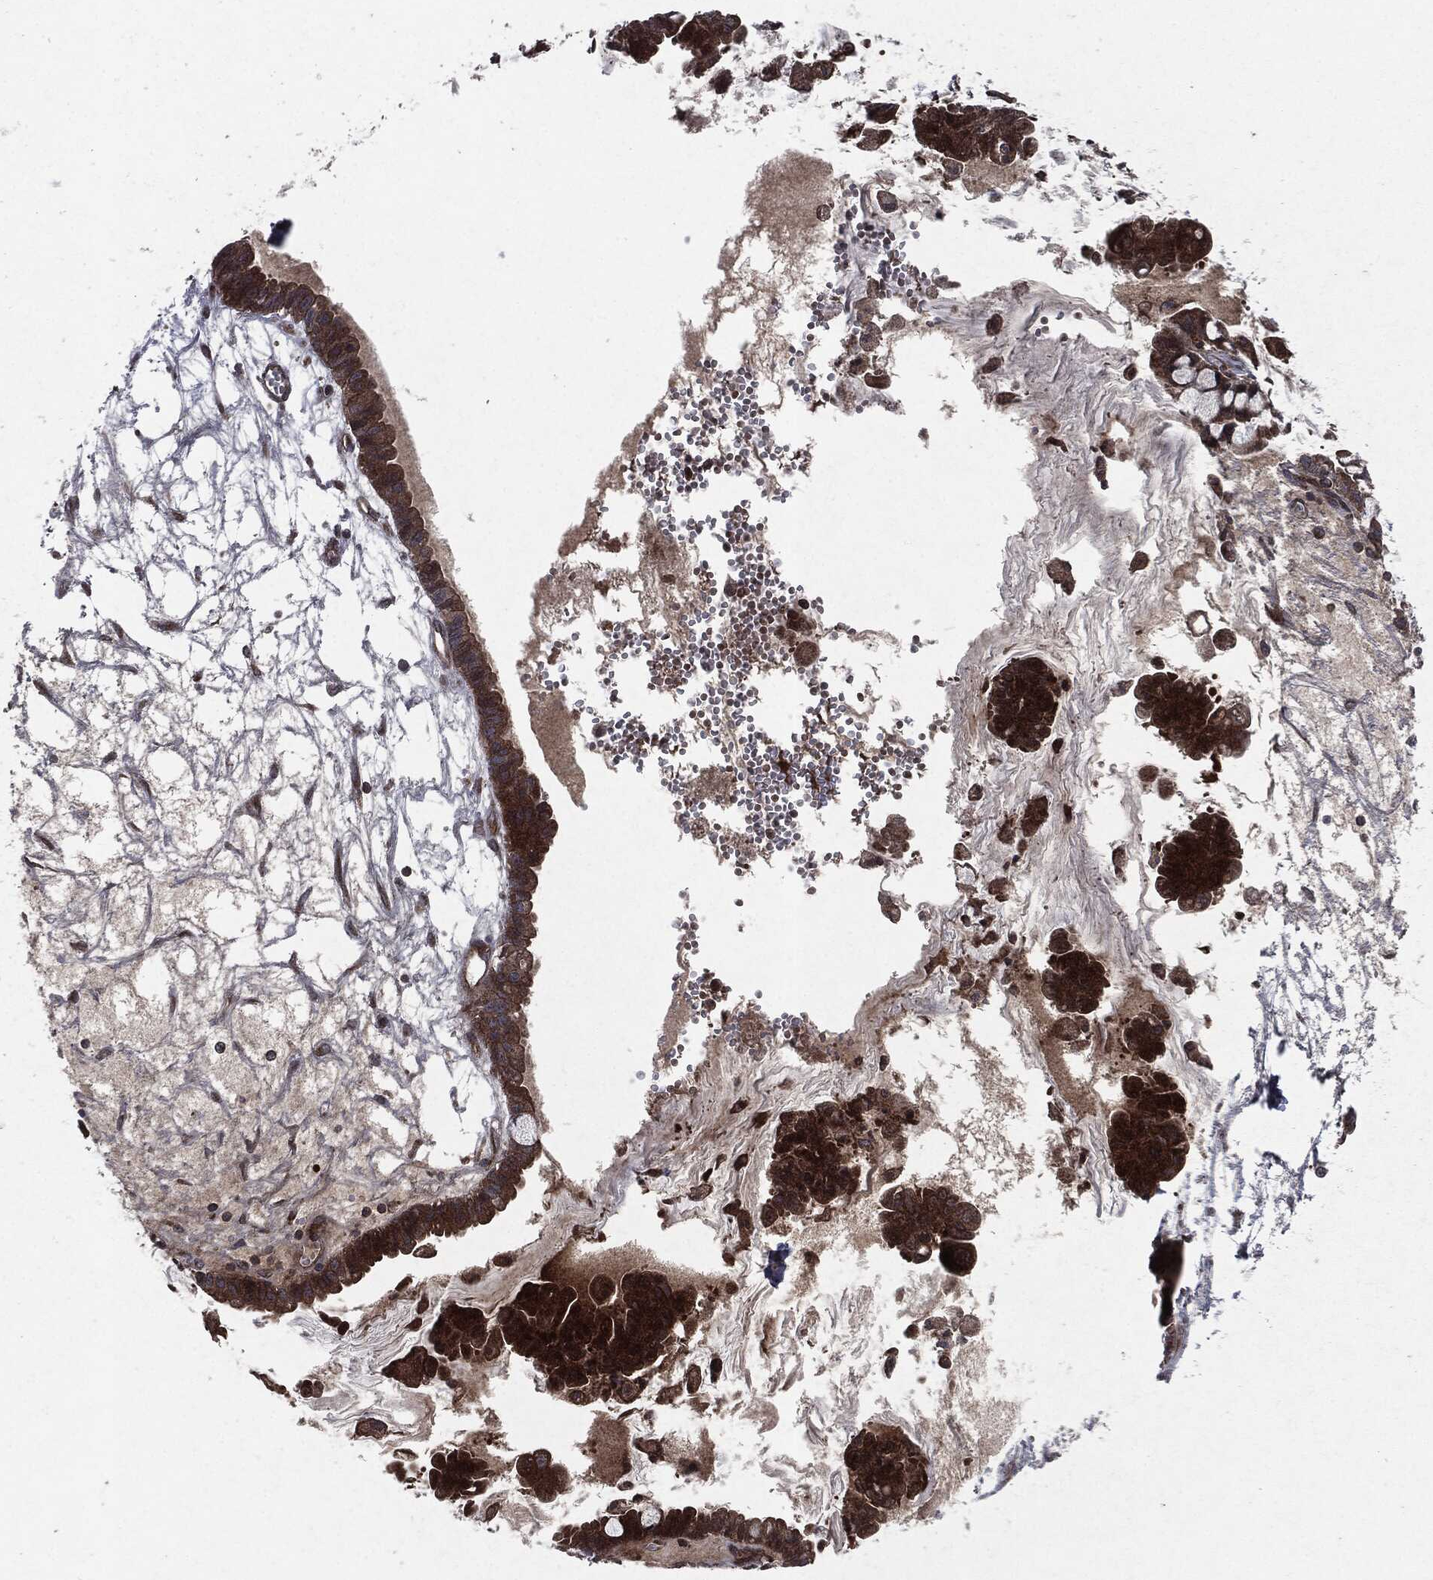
{"staining": {"intensity": "strong", "quantity": ">75%", "location": "cytoplasmic/membranous"}, "tissue": "ovarian cancer", "cell_type": "Tumor cells", "image_type": "cancer", "snomed": [{"axis": "morphology", "description": "Cystadenocarcinoma, mucinous, NOS"}, {"axis": "topography", "description": "Ovary"}], "caption": "A micrograph of mucinous cystadenocarcinoma (ovarian) stained for a protein demonstrates strong cytoplasmic/membranous brown staining in tumor cells. (IHC, brightfield microscopy, high magnification).", "gene": "RAF1", "patient": {"sex": "female", "age": 63}}